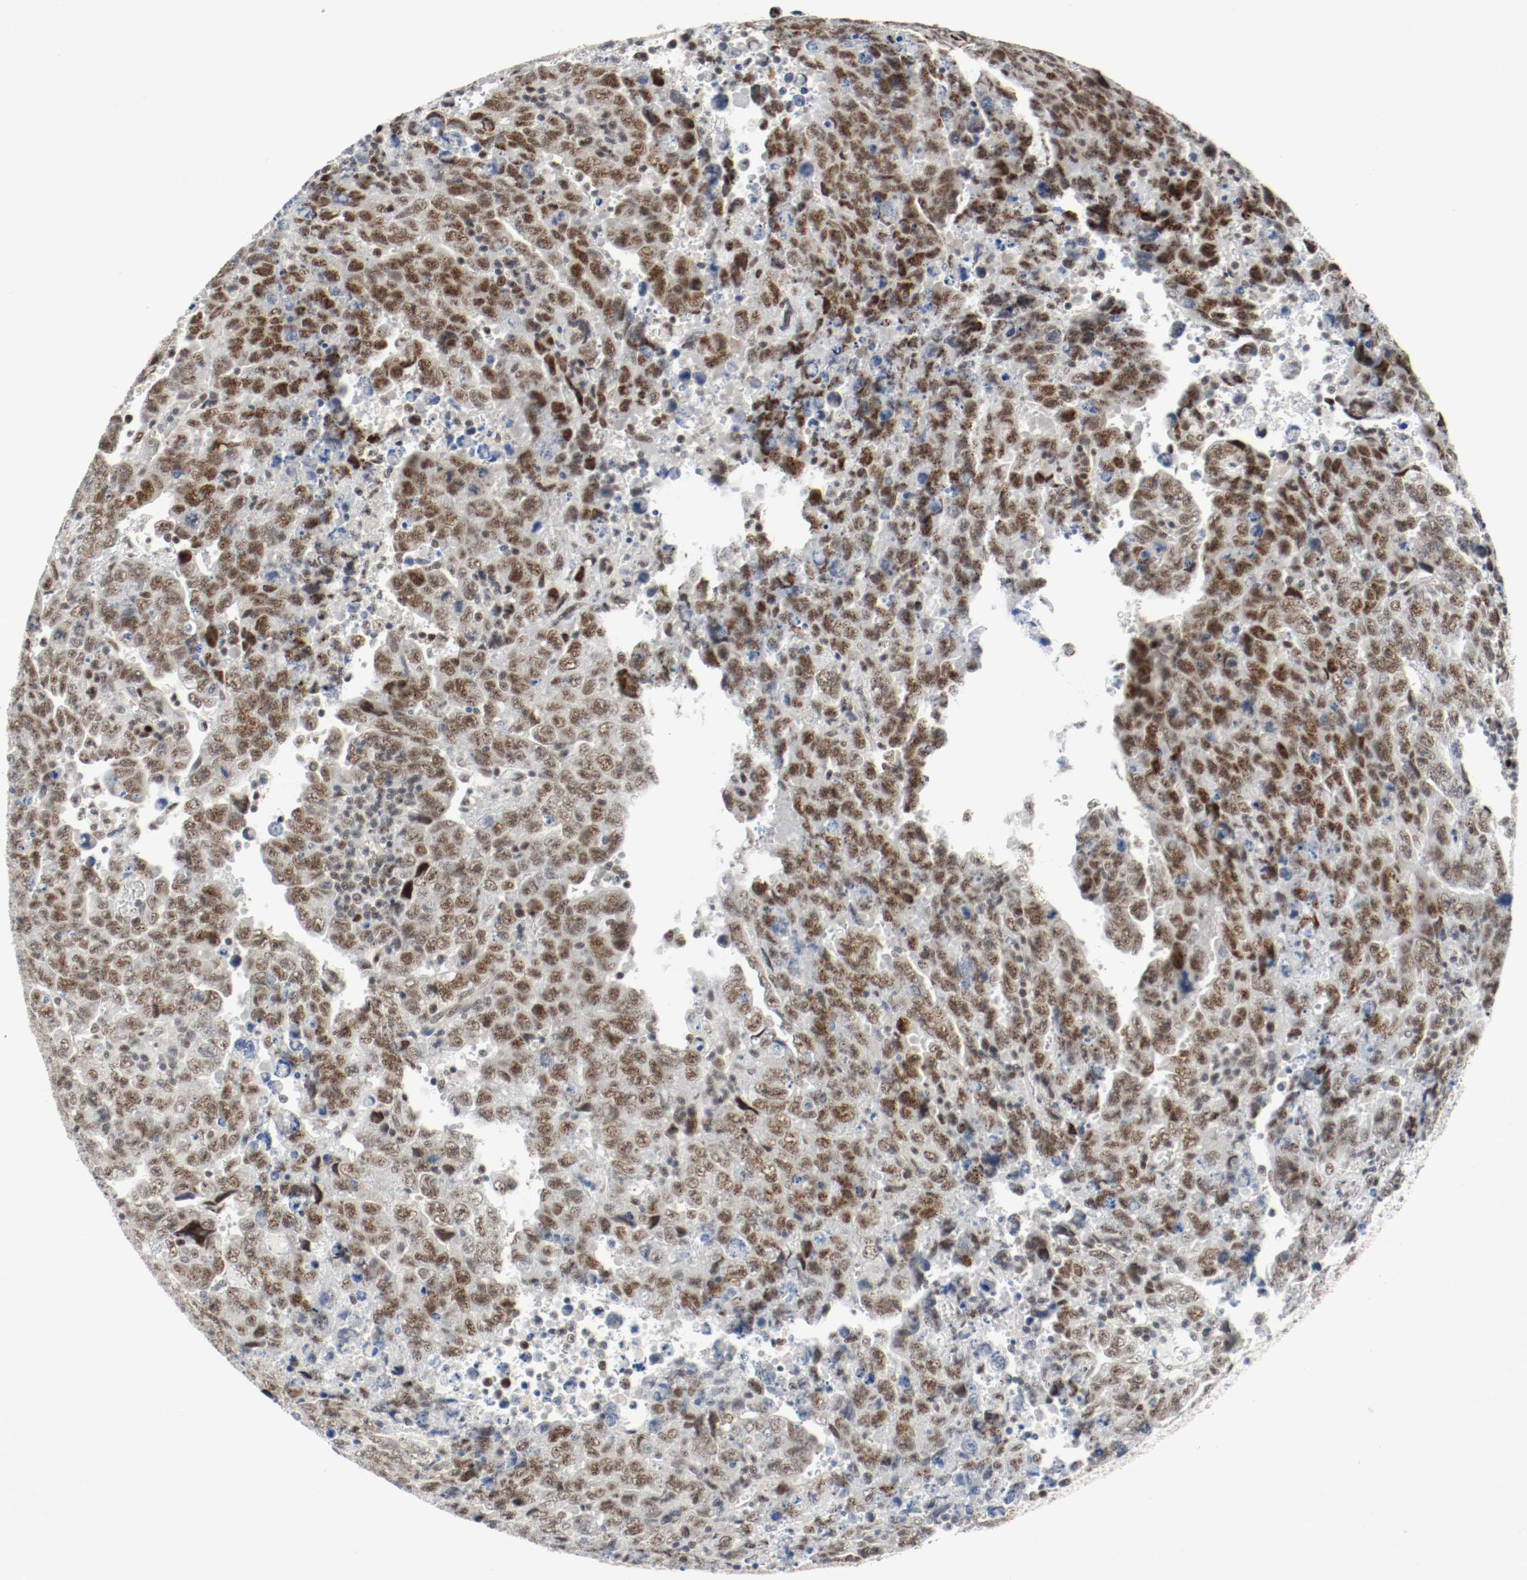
{"staining": {"intensity": "strong", "quantity": "25%-75%", "location": "nuclear"}, "tissue": "testis cancer", "cell_type": "Tumor cells", "image_type": "cancer", "snomed": [{"axis": "morphology", "description": "Carcinoma, Embryonal, NOS"}, {"axis": "topography", "description": "Testis"}], "caption": "There is high levels of strong nuclear positivity in tumor cells of embryonal carcinoma (testis), as demonstrated by immunohistochemical staining (brown color).", "gene": "ASH1L", "patient": {"sex": "male", "age": 28}}